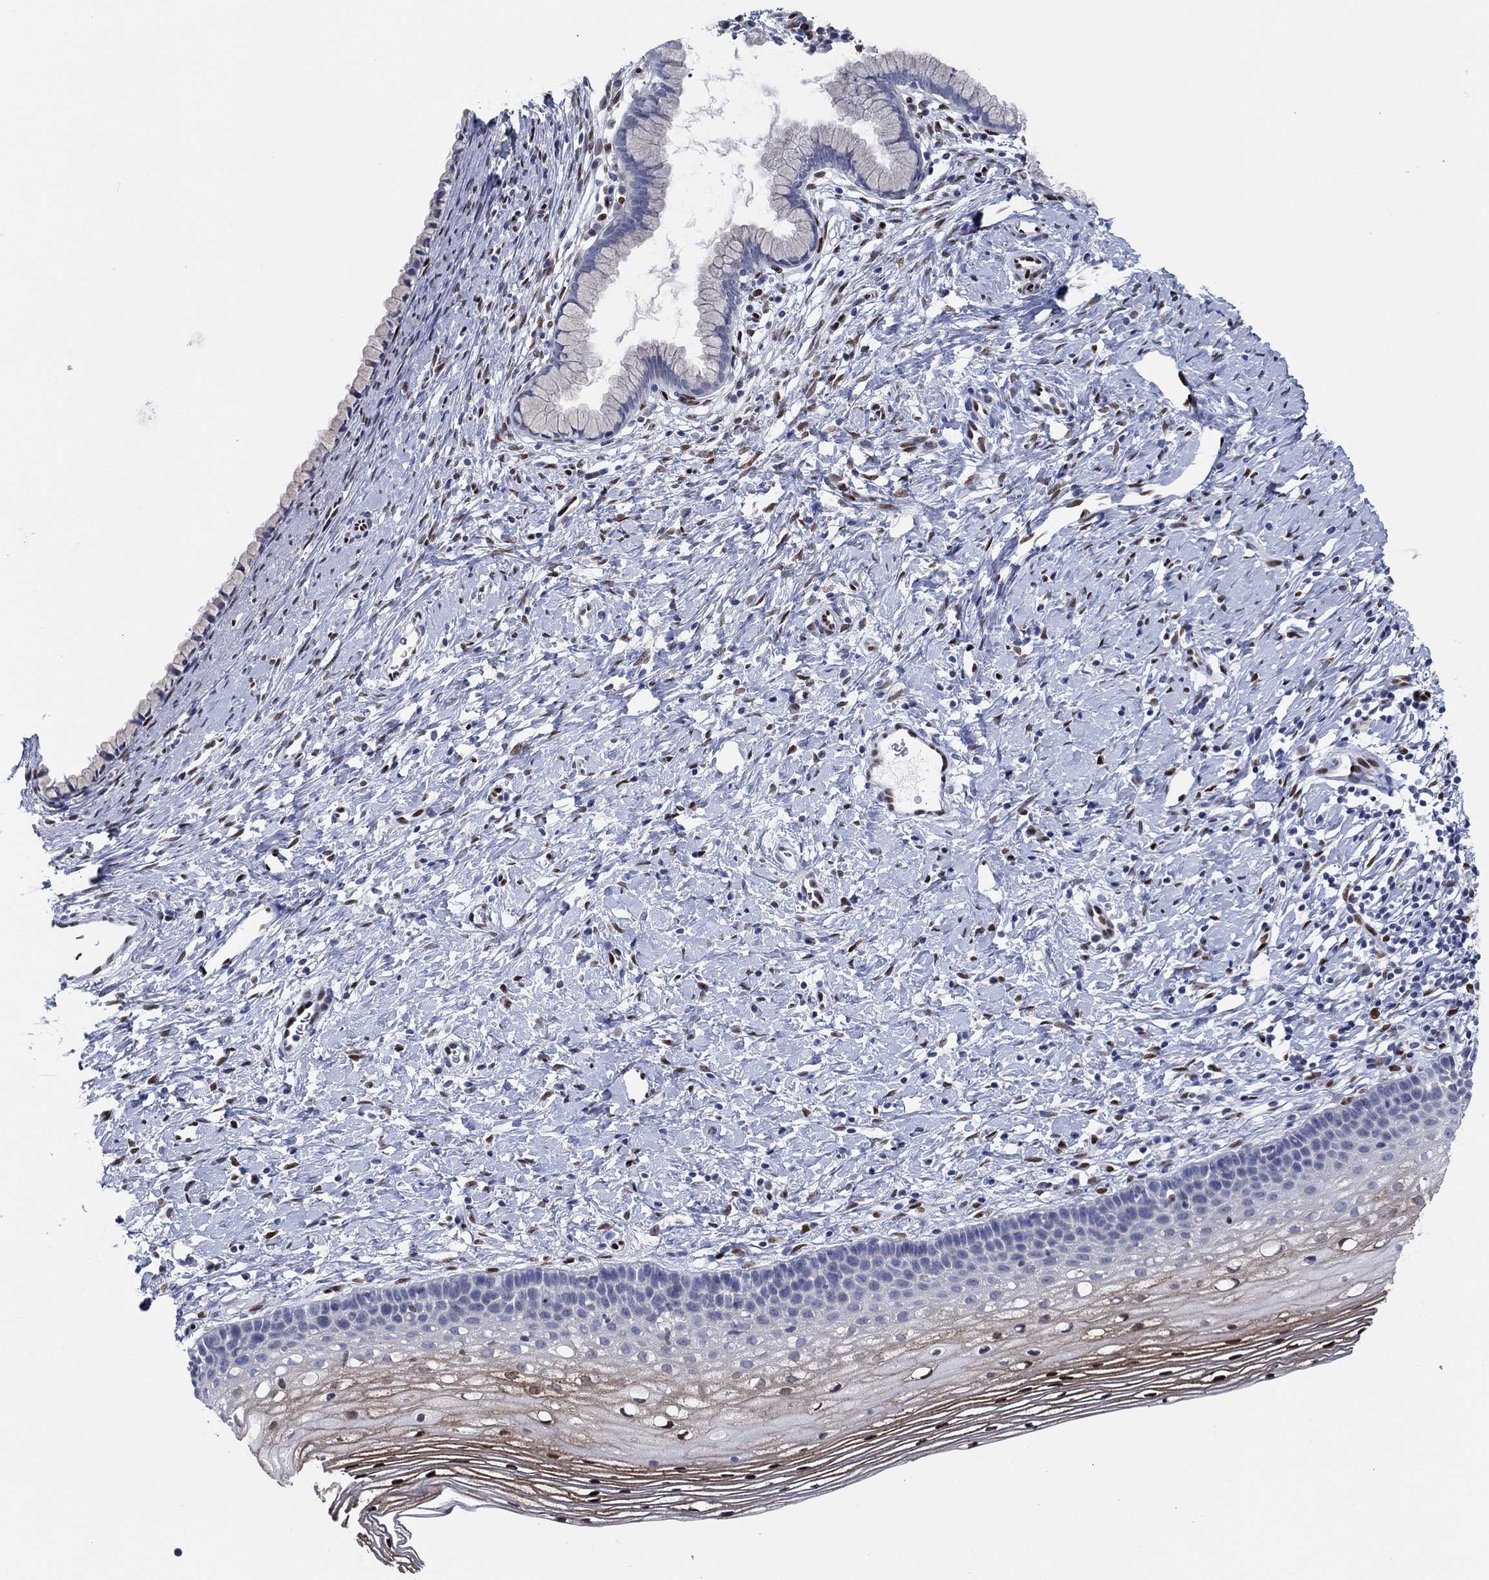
{"staining": {"intensity": "negative", "quantity": "none", "location": "none"}, "tissue": "cervix", "cell_type": "Glandular cells", "image_type": "normal", "snomed": [{"axis": "morphology", "description": "Normal tissue, NOS"}, {"axis": "topography", "description": "Cervix"}], "caption": "IHC histopathology image of unremarkable human cervix stained for a protein (brown), which reveals no positivity in glandular cells. The staining was performed using DAB (3,3'-diaminobenzidine) to visualize the protein expression in brown, while the nuclei were stained in blue with hematoxylin (Magnification: 20x).", "gene": "ZEB1", "patient": {"sex": "female", "age": 39}}